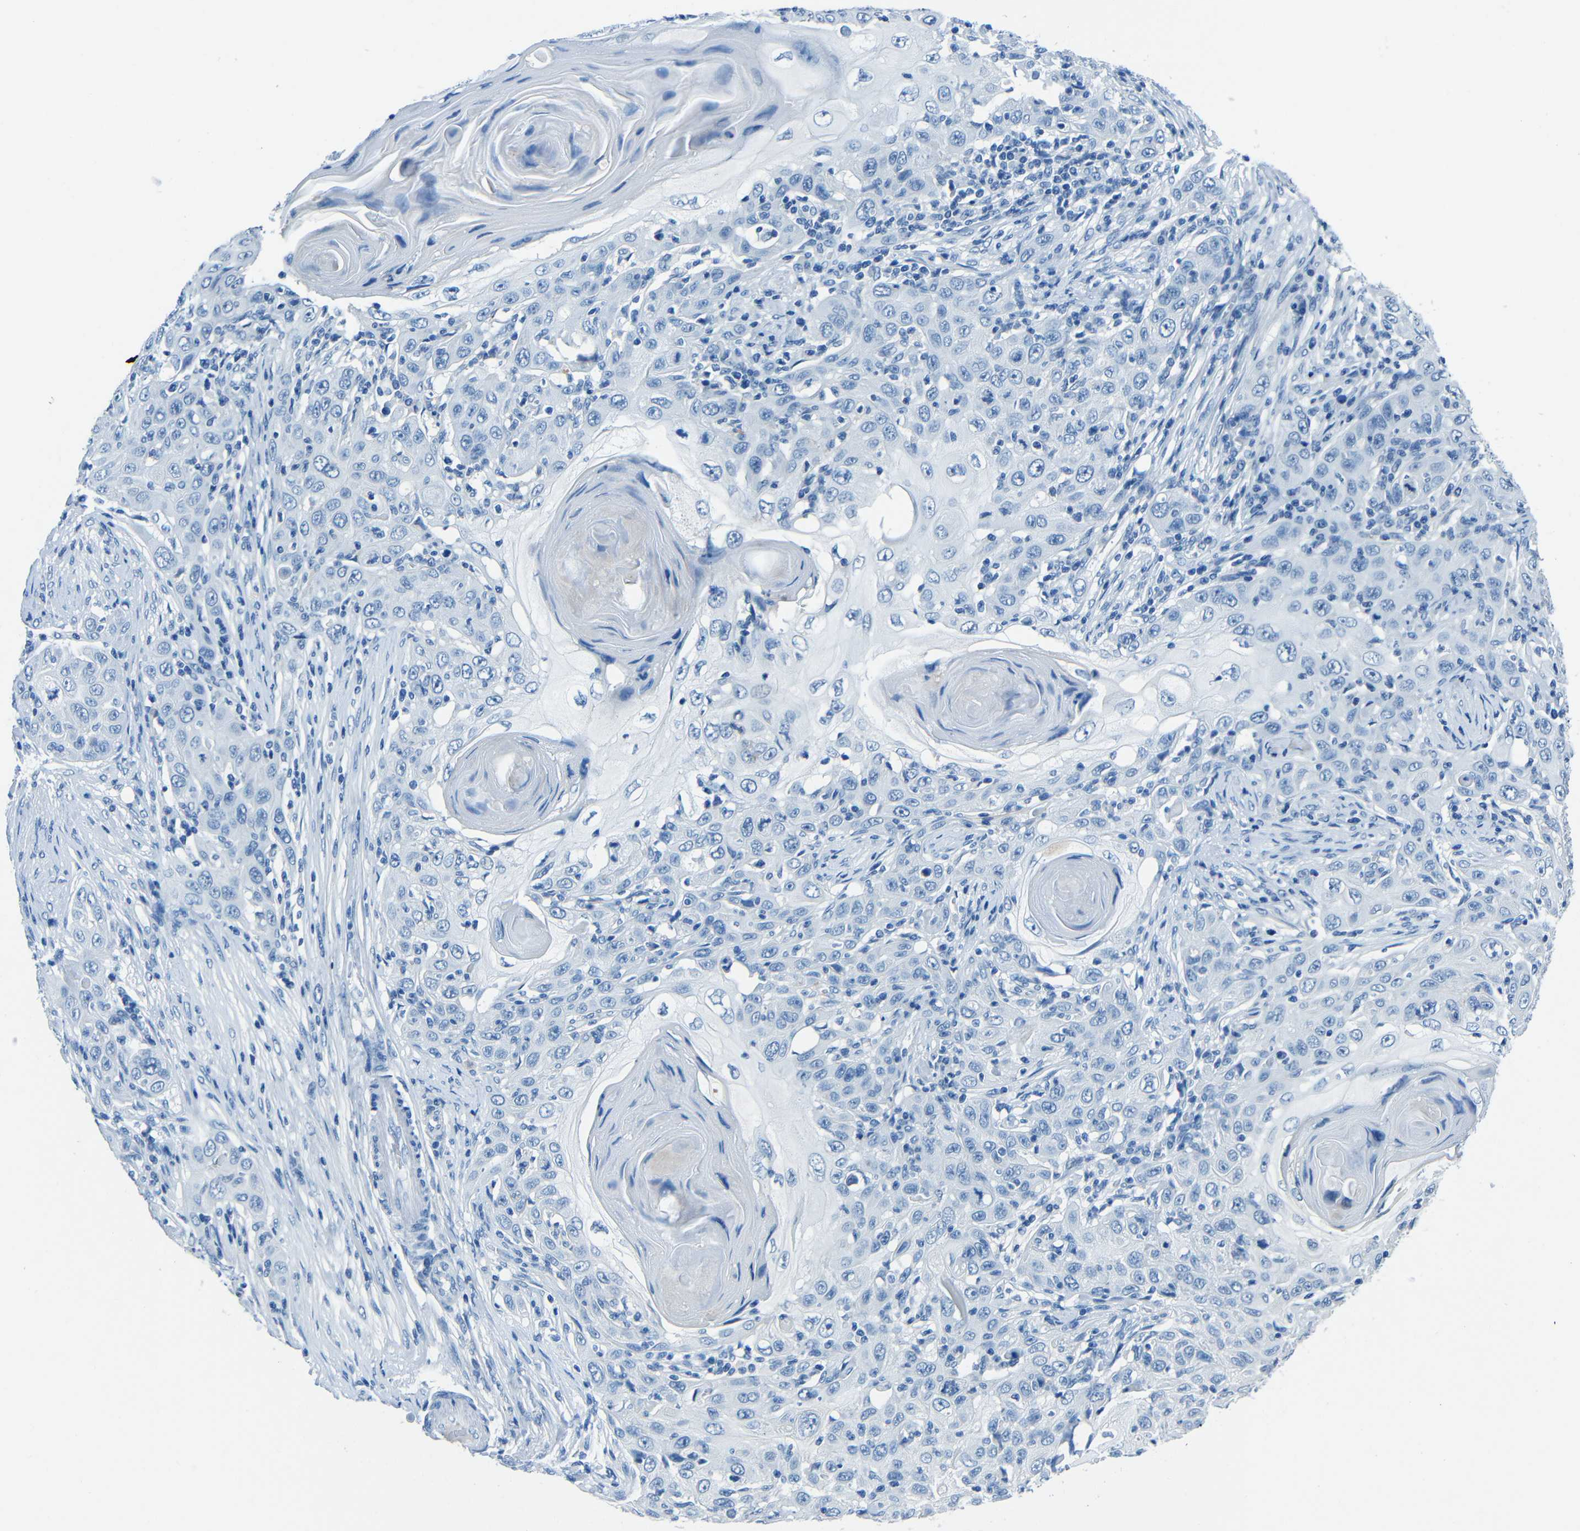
{"staining": {"intensity": "negative", "quantity": "none", "location": "none"}, "tissue": "skin cancer", "cell_type": "Tumor cells", "image_type": "cancer", "snomed": [{"axis": "morphology", "description": "Squamous cell carcinoma, NOS"}, {"axis": "topography", "description": "Skin"}], "caption": "An immunohistochemistry histopathology image of squamous cell carcinoma (skin) is shown. There is no staining in tumor cells of squamous cell carcinoma (skin).", "gene": "FBN2", "patient": {"sex": "female", "age": 88}}